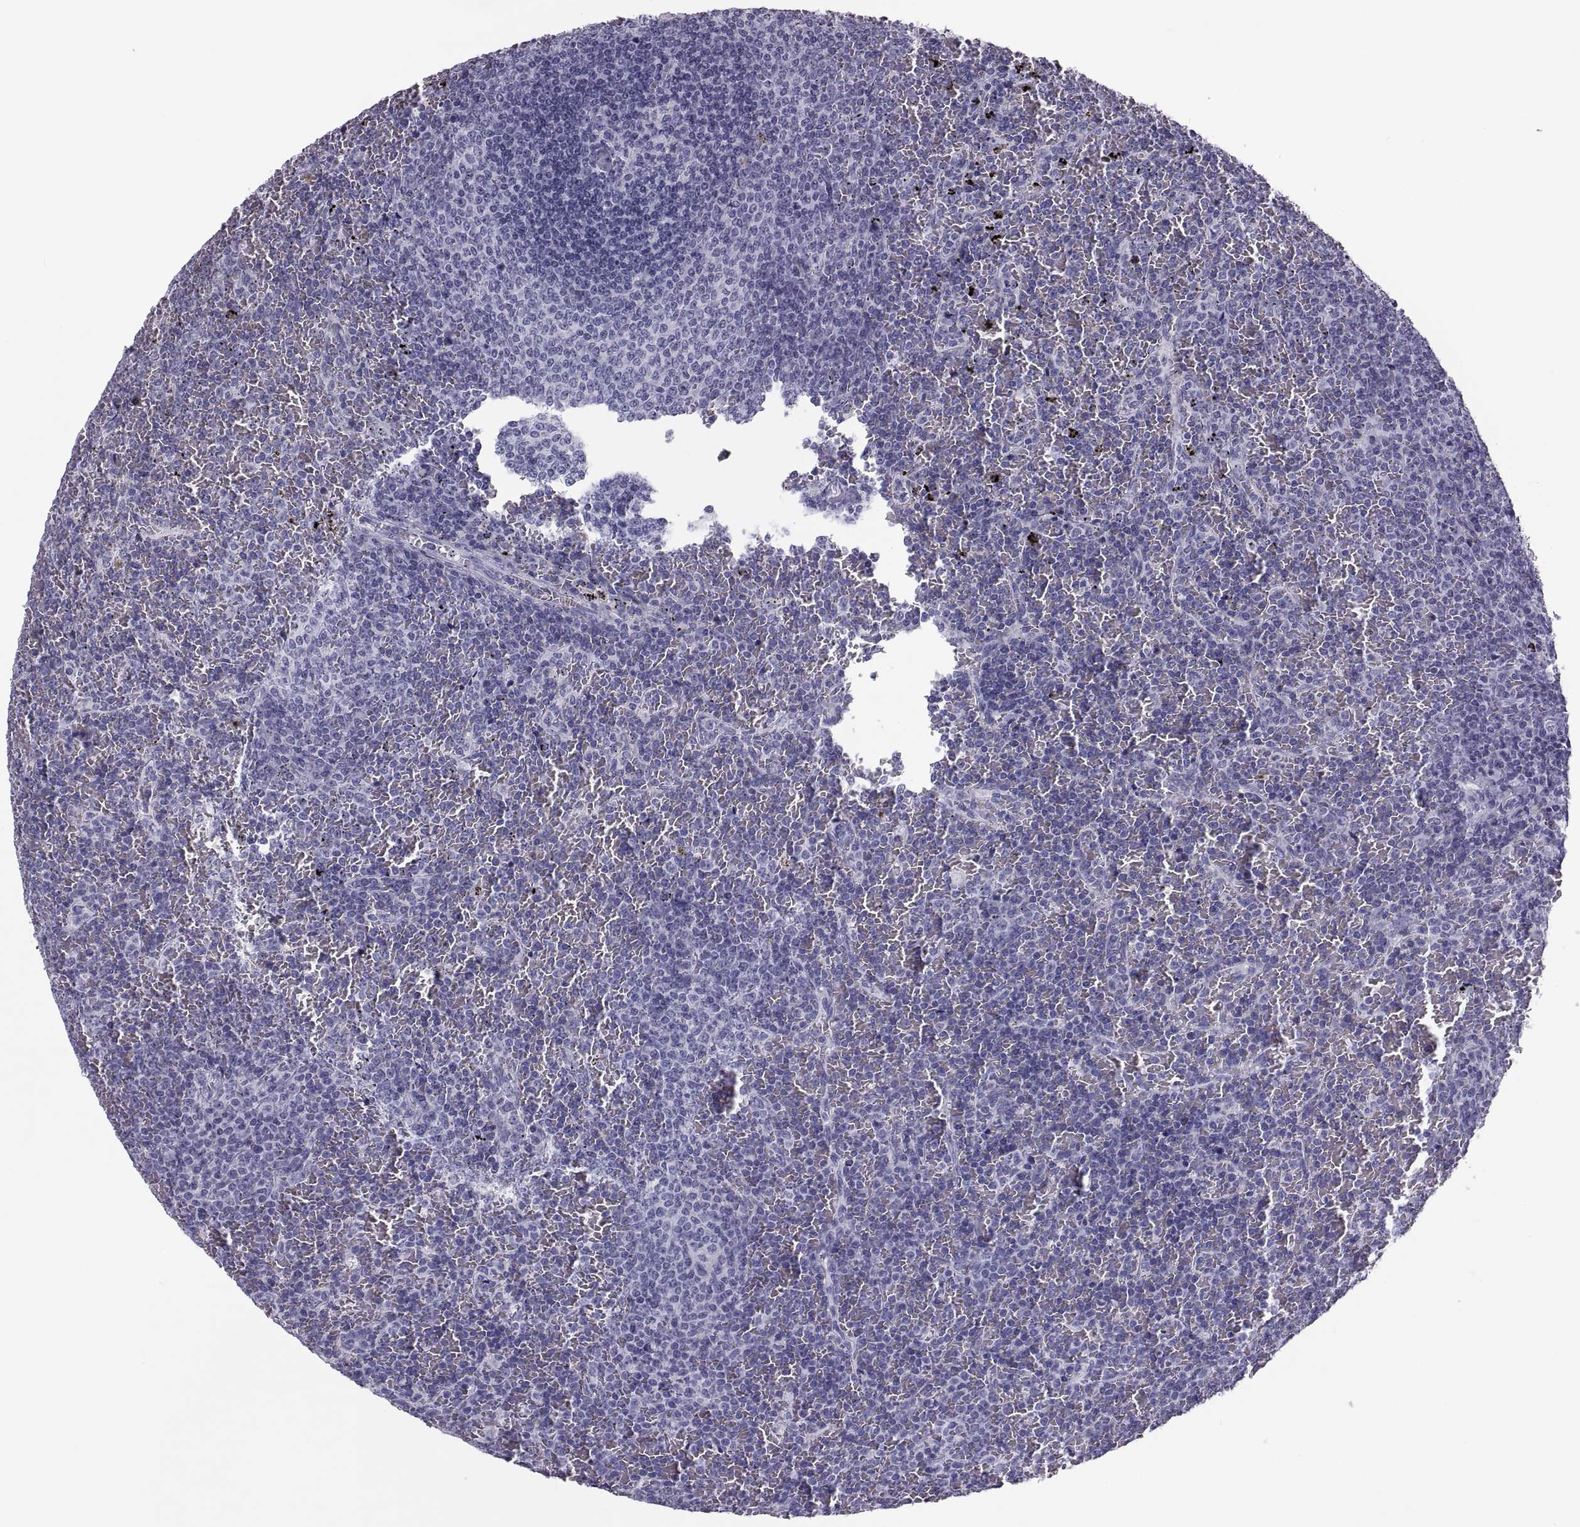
{"staining": {"intensity": "negative", "quantity": "none", "location": "none"}, "tissue": "lymphoma", "cell_type": "Tumor cells", "image_type": "cancer", "snomed": [{"axis": "morphology", "description": "Malignant lymphoma, non-Hodgkin's type, Low grade"}, {"axis": "topography", "description": "Spleen"}], "caption": "A photomicrograph of human low-grade malignant lymphoma, non-Hodgkin's type is negative for staining in tumor cells. (Immunohistochemistry, brightfield microscopy, high magnification).", "gene": "CRISP1", "patient": {"sex": "female", "age": 77}}